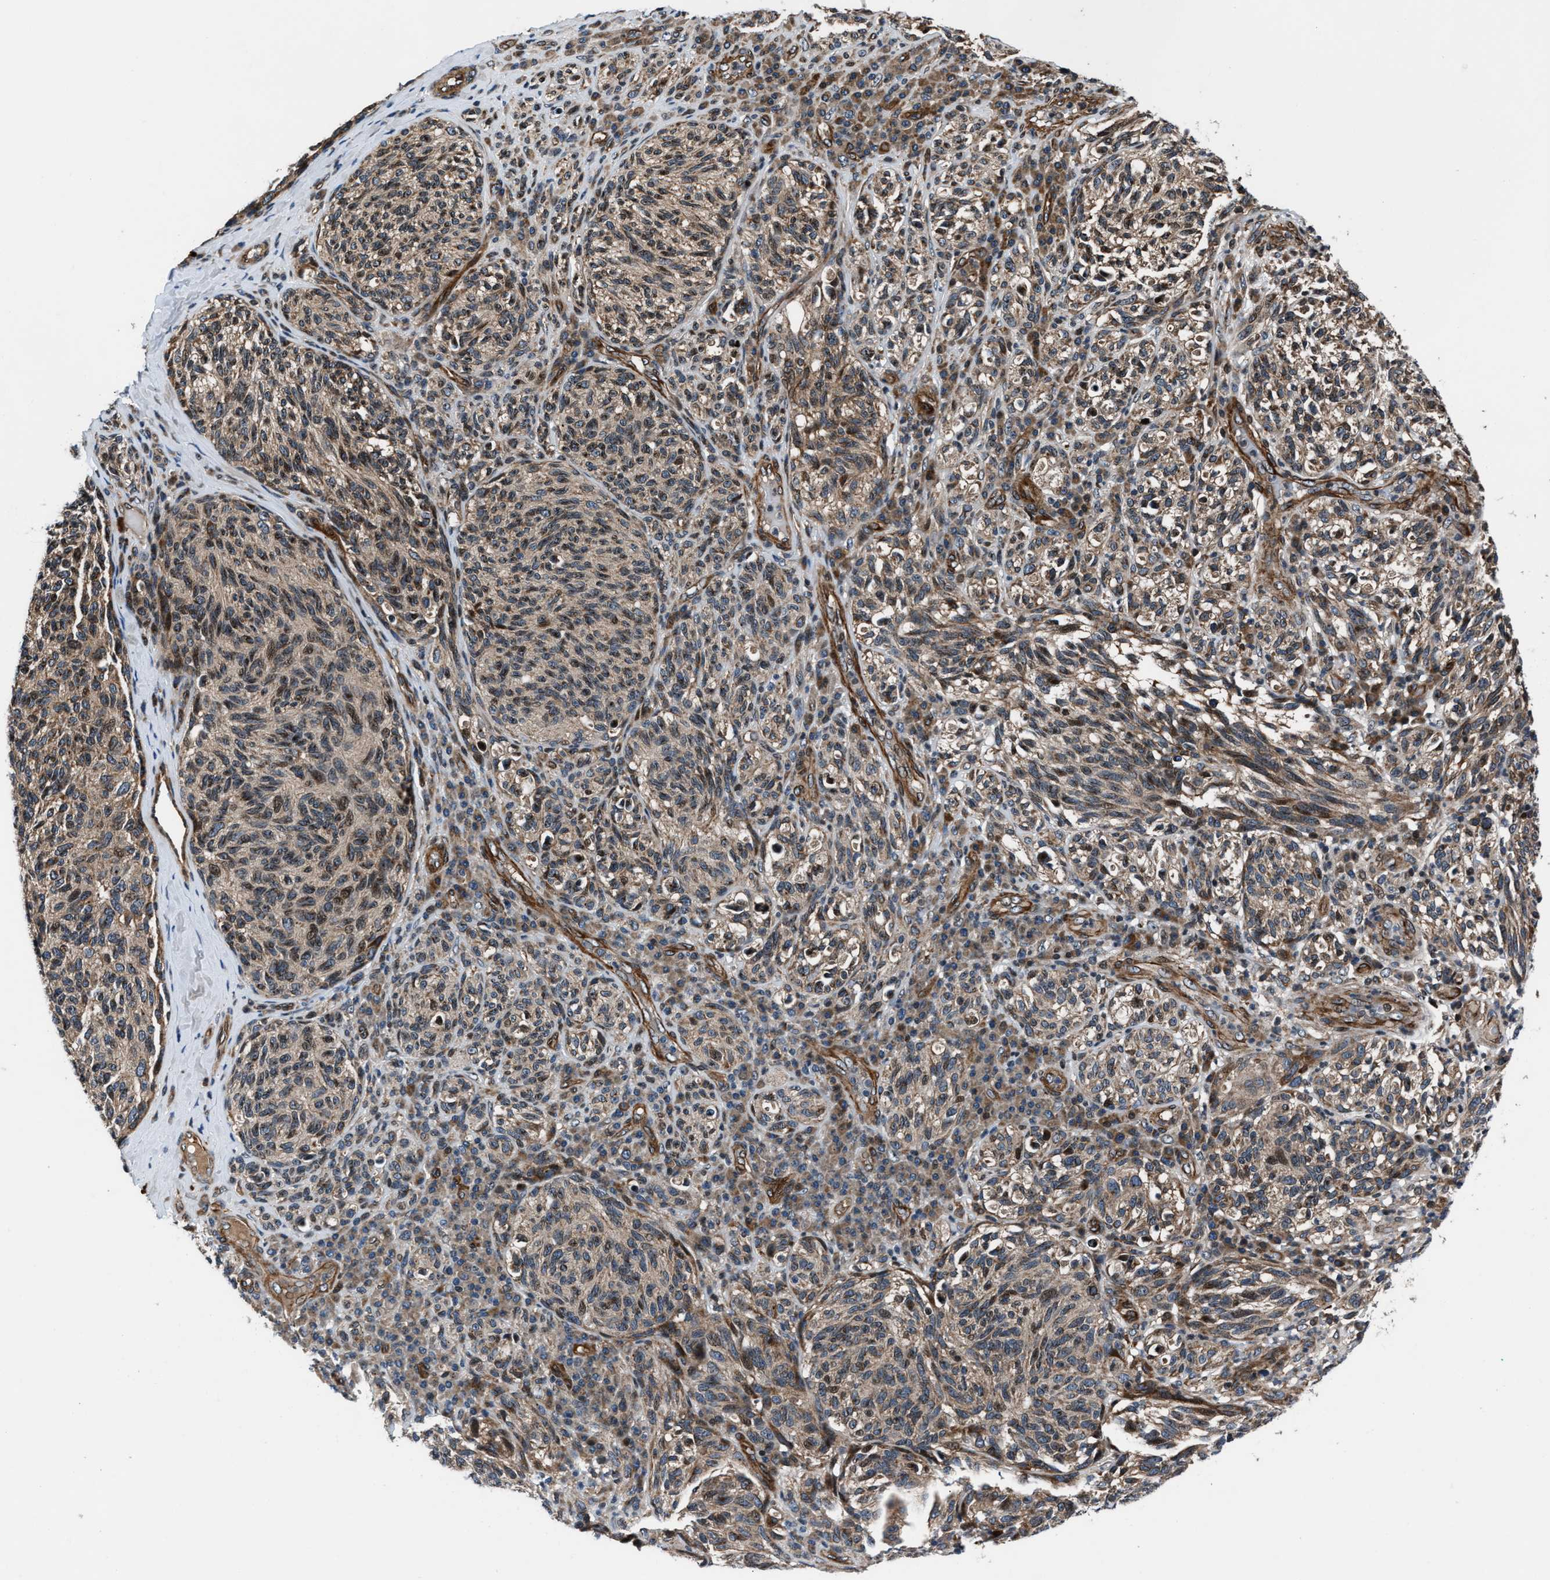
{"staining": {"intensity": "moderate", "quantity": ">75%", "location": "cytoplasmic/membranous,nuclear"}, "tissue": "melanoma", "cell_type": "Tumor cells", "image_type": "cancer", "snomed": [{"axis": "morphology", "description": "Malignant melanoma, NOS"}, {"axis": "topography", "description": "Skin"}], "caption": "Immunohistochemistry (DAB) staining of malignant melanoma displays moderate cytoplasmic/membranous and nuclear protein positivity in about >75% of tumor cells.", "gene": "DYNC2I1", "patient": {"sex": "female", "age": 73}}